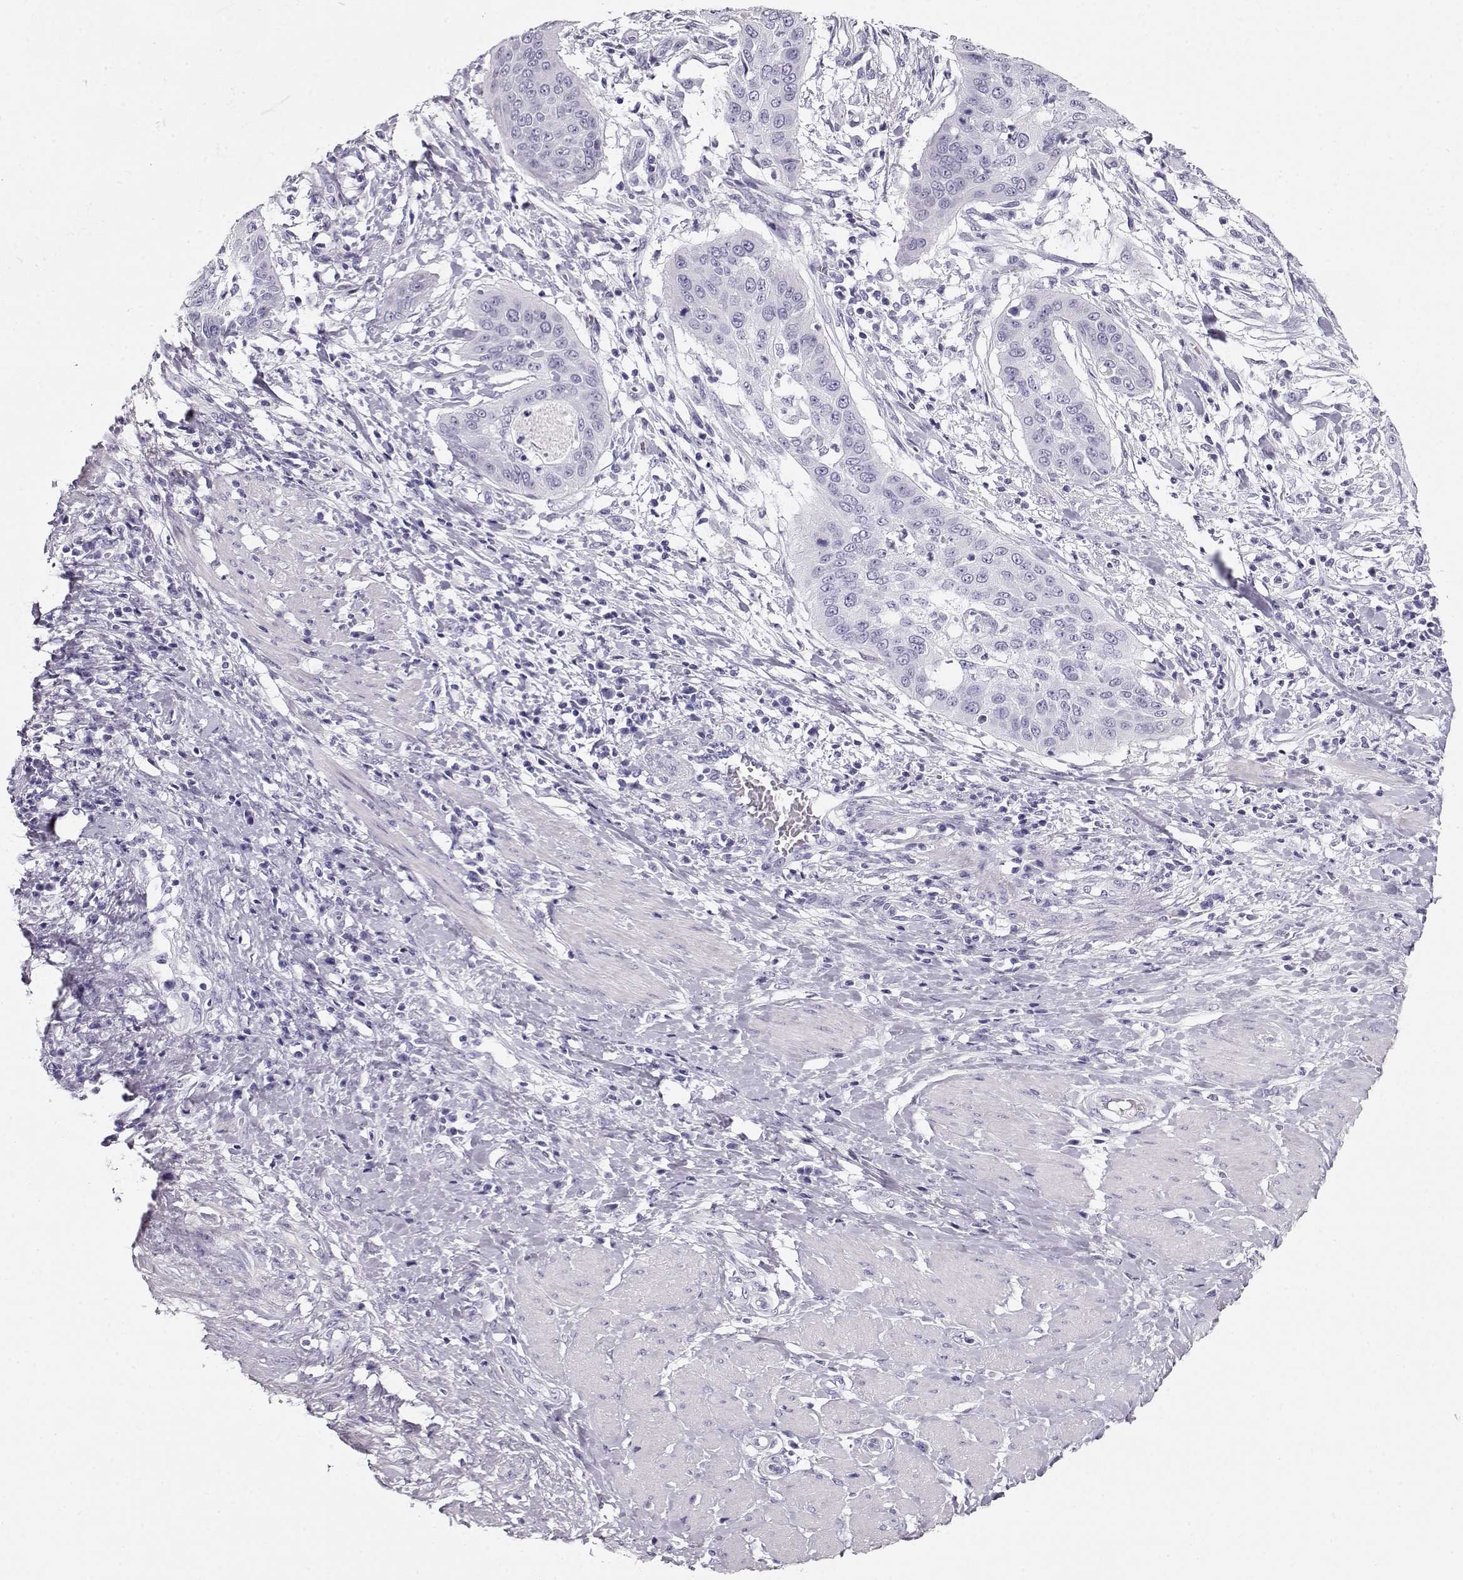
{"staining": {"intensity": "negative", "quantity": "none", "location": "none"}, "tissue": "cervical cancer", "cell_type": "Tumor cells", "image_type": "cancer", "snomed": [{"axis": "morphology", "description": "Squamous cell carcinoma, NOS"}, {"axis": "topography", "description": "Cervix"}], "caption": "IHC histopathology image of squamous cell carcinoma (cervical) stained for a protein (brown), which demonstrates no staining in tumor cells.", "gene": "ACTN2", "patient": {"sex": "female", "age": 39}}